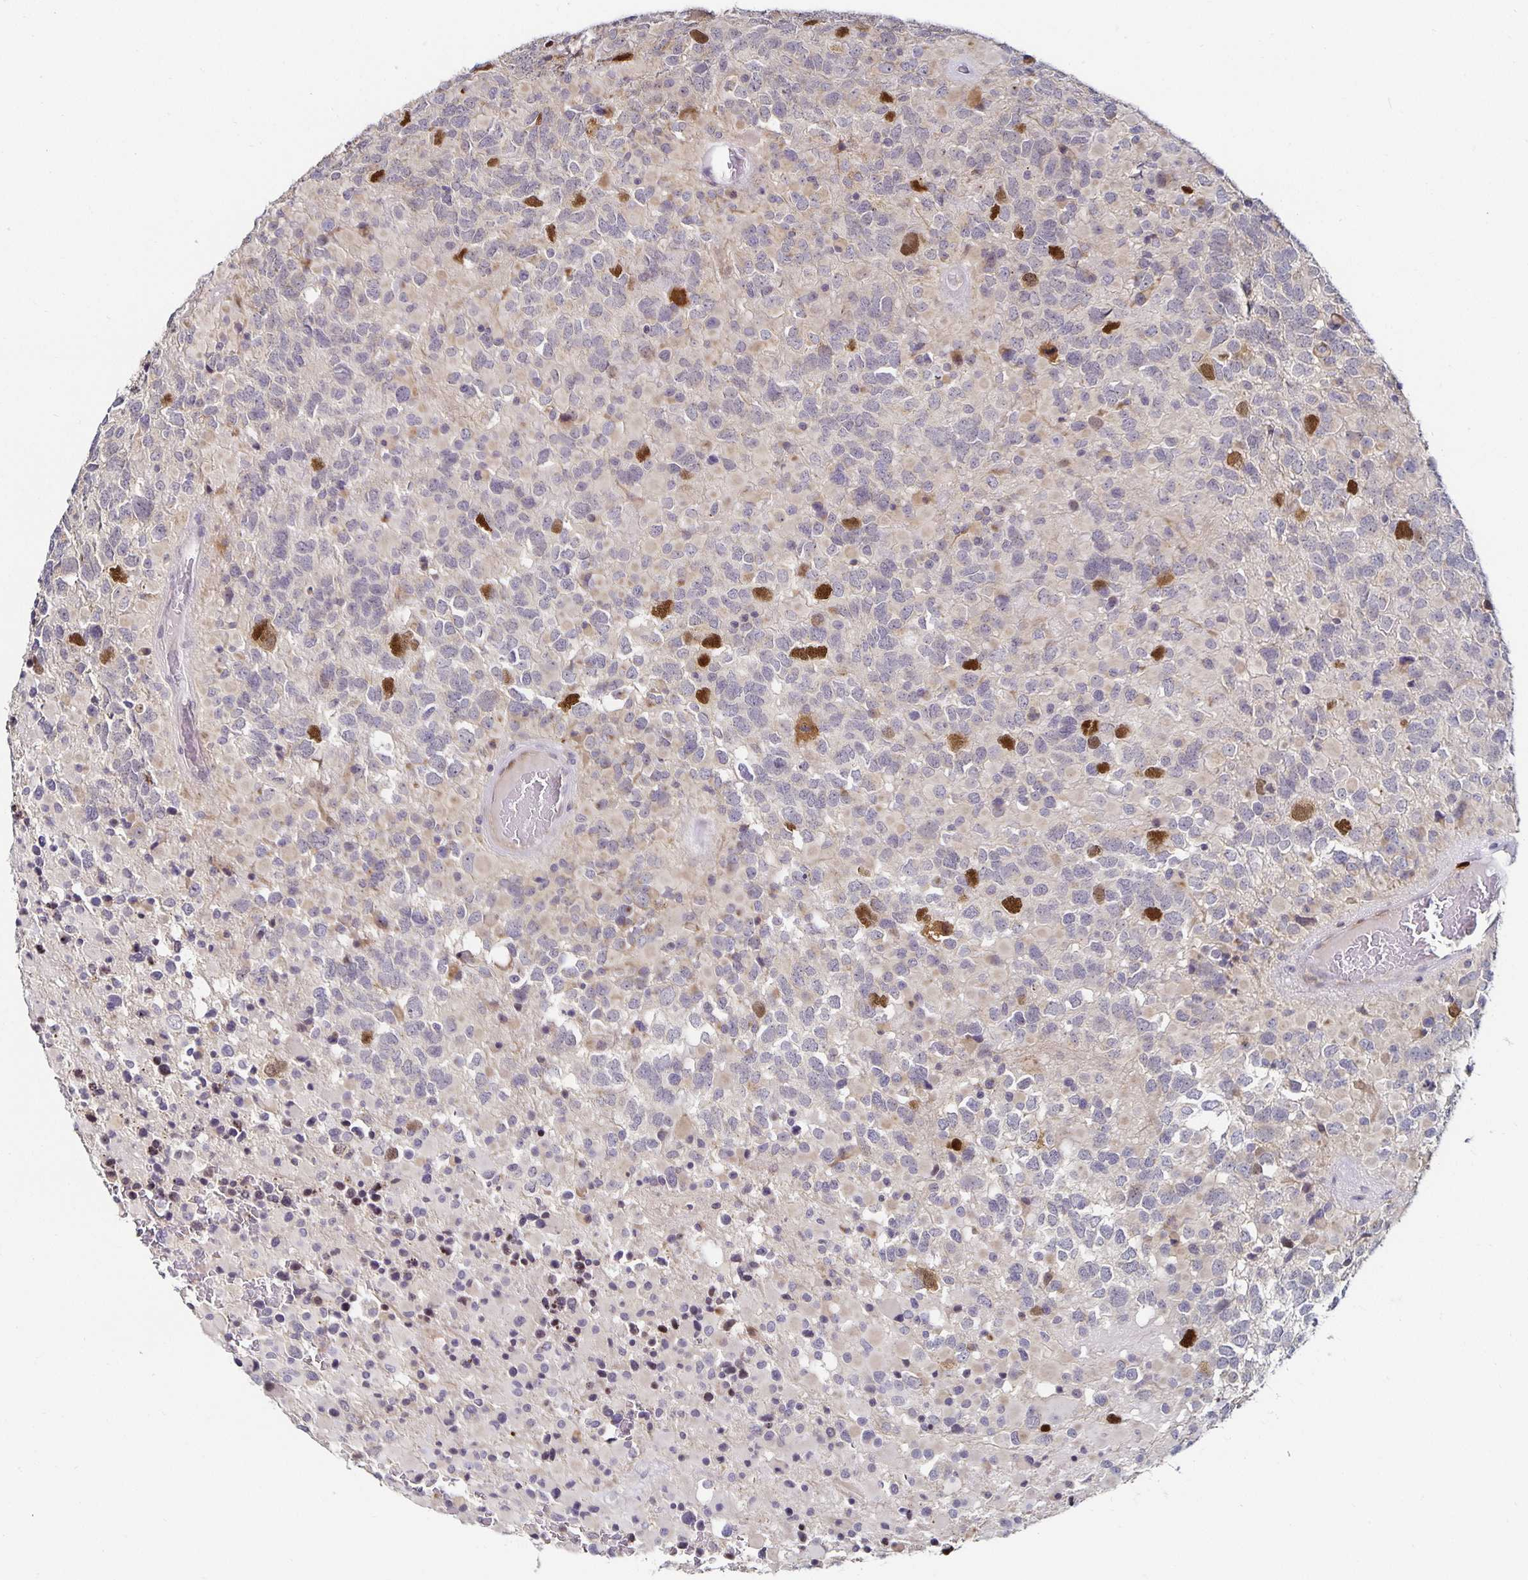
{"staining": {"intensity": "strong", "quantity": "<25%", "location": "nuclear"}, "tissue": "glioma", "cell_type": "Tumor cells", "image_type": "cancer", "snomed": [{"axis": "morphology", "description": "Glioma, malignant, High grade"}, {"axis": "topography", "description": "Brain"}], "caption": "A micrograph showing strong nuclear staining in about <25% of tumor cells in malignant high-grade glioma, as visualized by brown immunohistochemical staining.", "gene": "ANLN", "patient": {"sex": "female", "age": 40}}